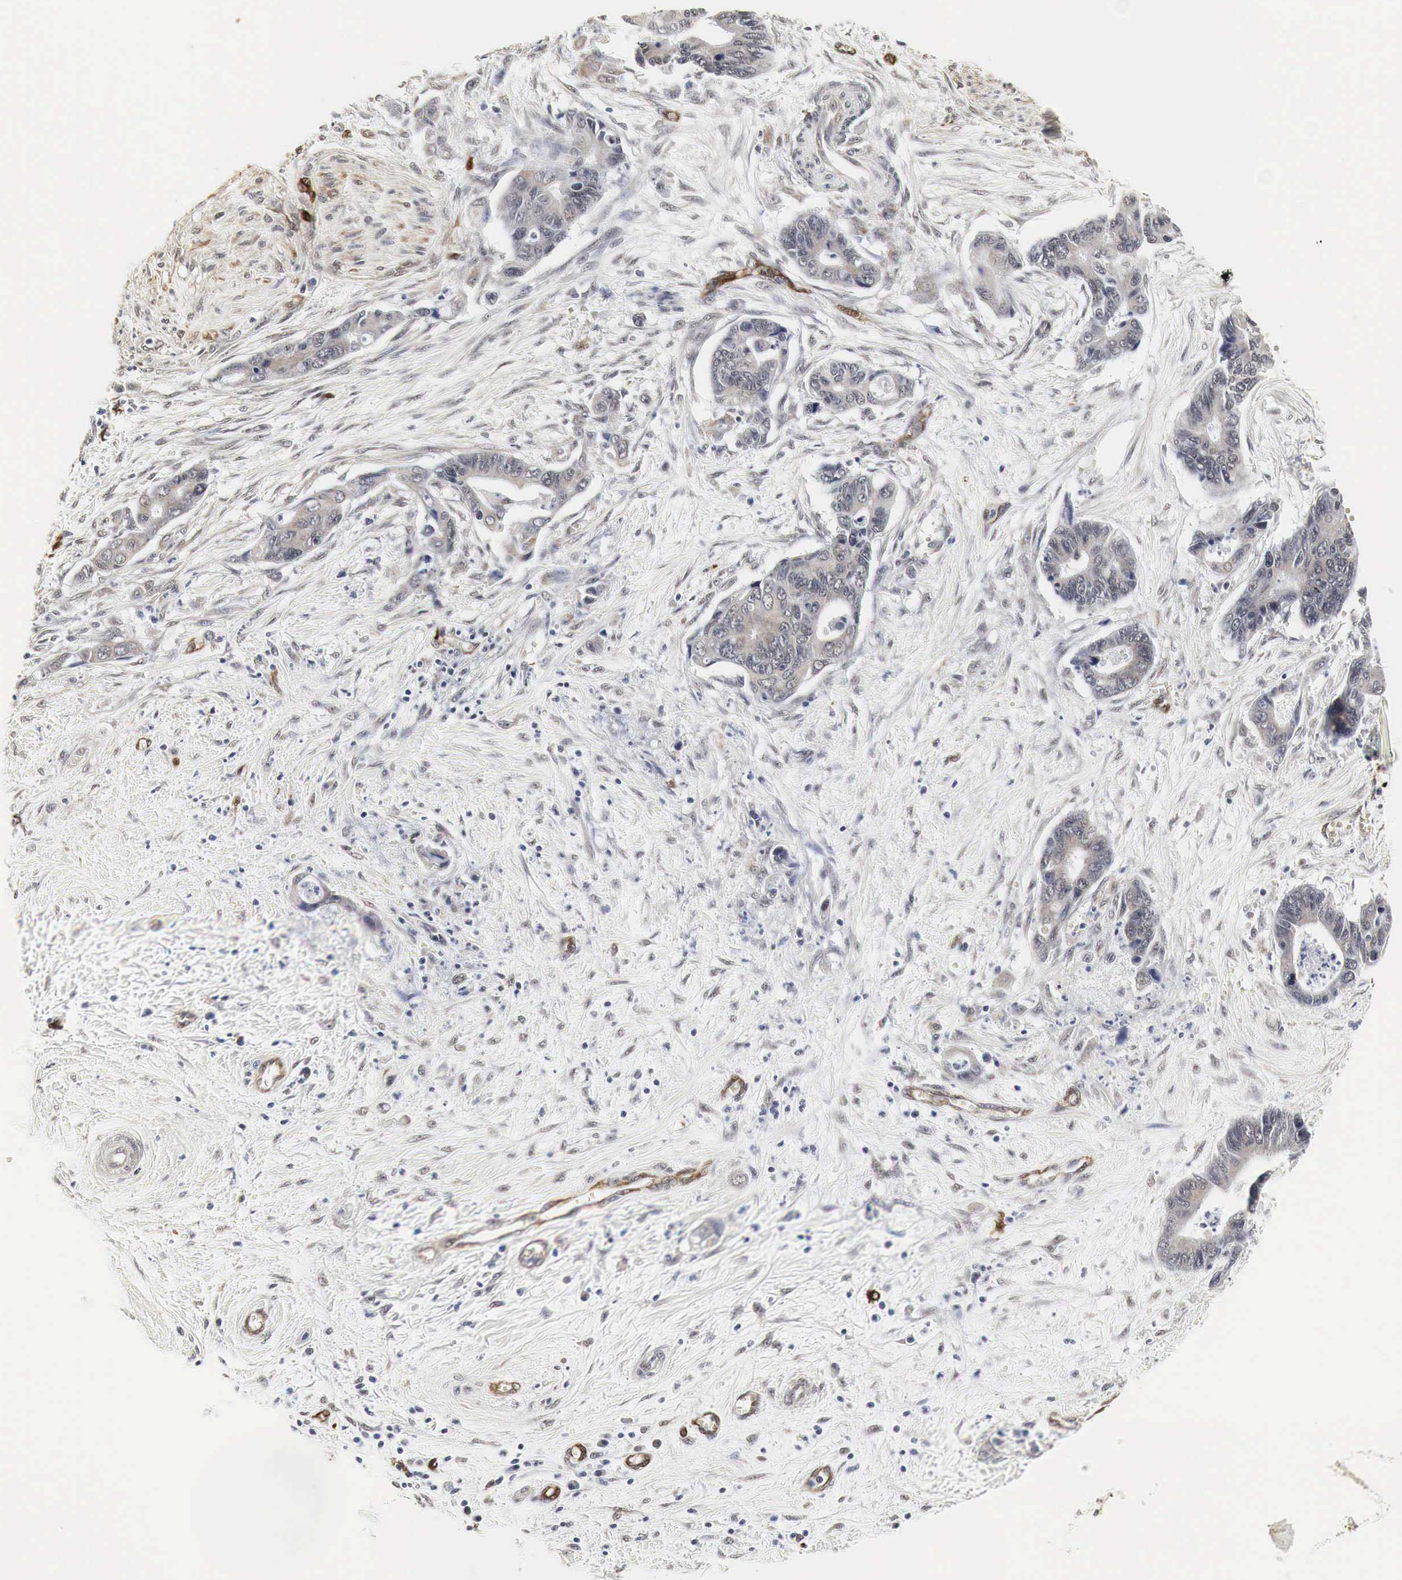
{"staining": {"intensity": "negative", "quantity": "none", "location": "none"}, "tissue": "pancreatic cancer", "cell_type": "Tumor cells", "image_type": "cancer", "snomed": [{"axis": "morphology", "description": "Adenocarcinoma, NOS"}, {"axis": "topography", "description": "Pancreas"}], "caption": "A micrograph of pancreatic cancer (adenocarcinoma) stained for a protein reveals no brown staining in tumor cells. (Stains: DAB immunohistochemistry (IHC) with hematoxylin counter stain, Microscopy: brightfield microscopy at high magnification).", "gene": "SPIN1", "patient": {"sex": "female", "age": 70}}